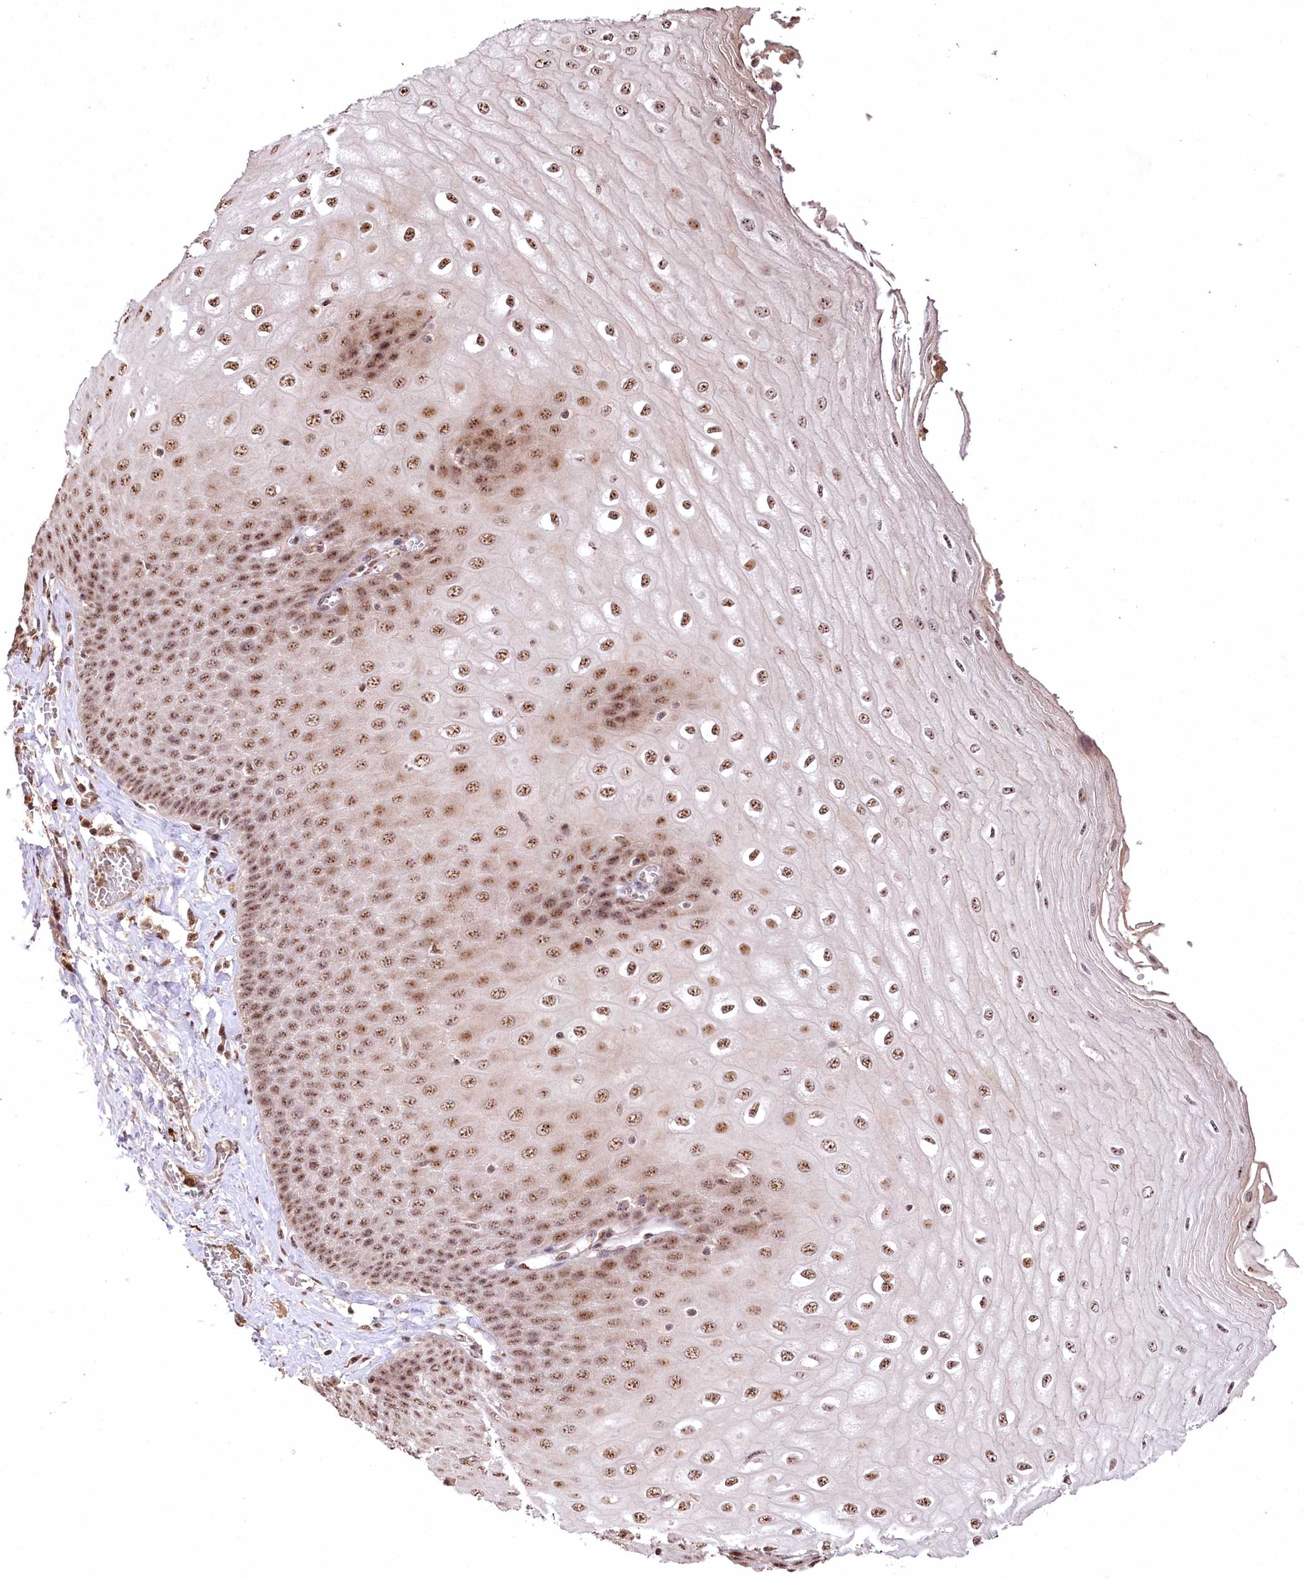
{"staining": {"intensity": "moderate", "quantity": ">75%", "location": "nuclear"}, "tissue": "esophagus", "cell_type": "Squamous epithelial cells", "image_type": "normal", "snomed": [{"axis": "morphology", "description": "Normal tissue, NOS"}, {"axis": "topography", "description": "Esophagus"}], "caption": "Immunohistochemical staining of normal esophagus exhibits >75% levels of moderate nuclear protein expression in about >75% of squamous epithelial cells. Using DAB (brown) and hematoxylin (blue) stains, captured at high magnification using brightfield microscopy.", "gene": "PYROXD1", "patient": {"sex": "male", "age": 60}}